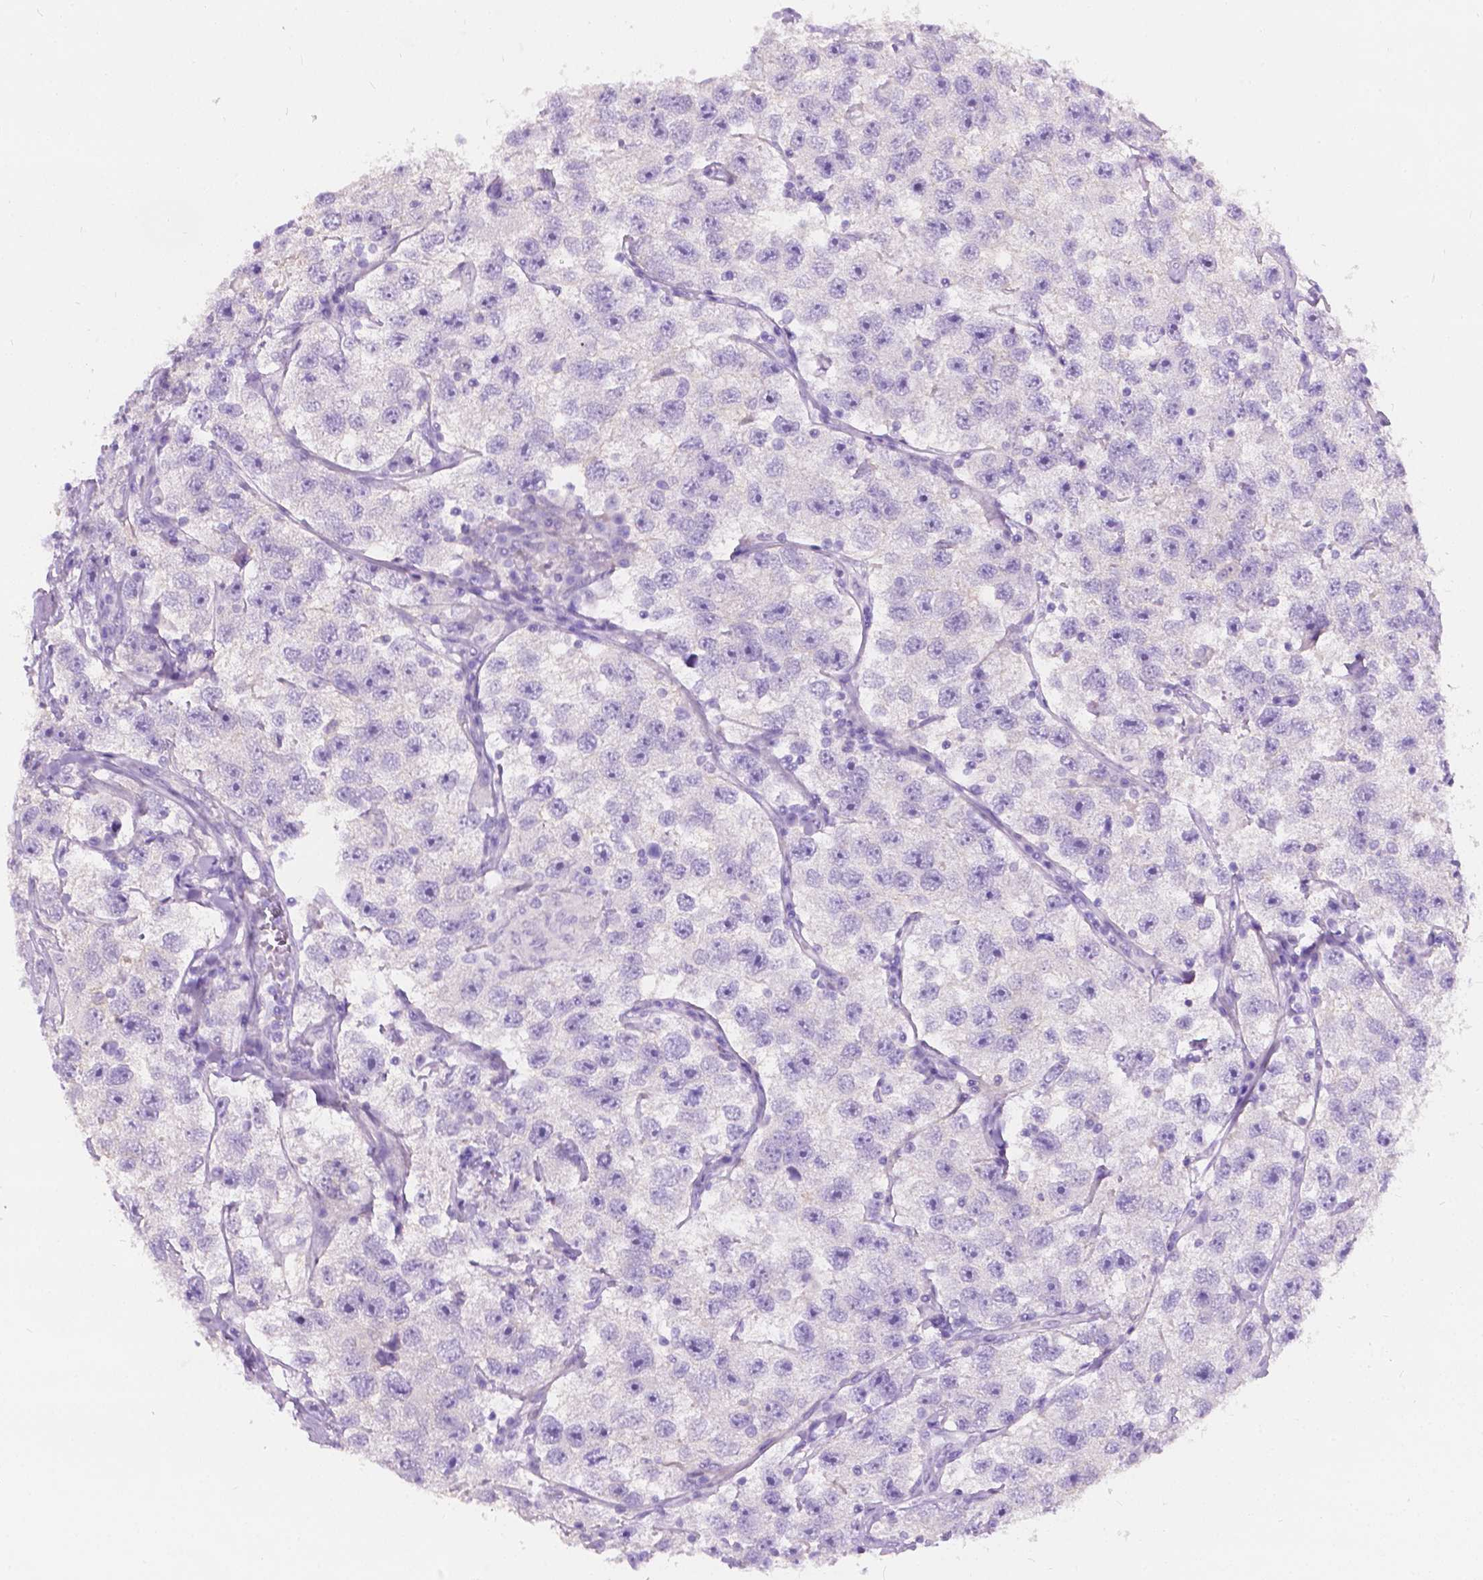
{"staining": {"intensity": "negative", "quantity": "none", "location": "none"}, "tissue": "testis cancer", "cell_type": "Tumor cells", "image_type": "cancer", "snomed": [{"axis": "morphology", "description": "Seminoma, NOS"}, {"axis": "topography", "description": "Testis"}], "caption": "Immunohistochemical staining of testis cancer (seminoma) displays no significant staining in tumor cells. Nuclei are stained in blue.", "gene": "GNAO1", "patient": {"sex": "male", "age": 26}}